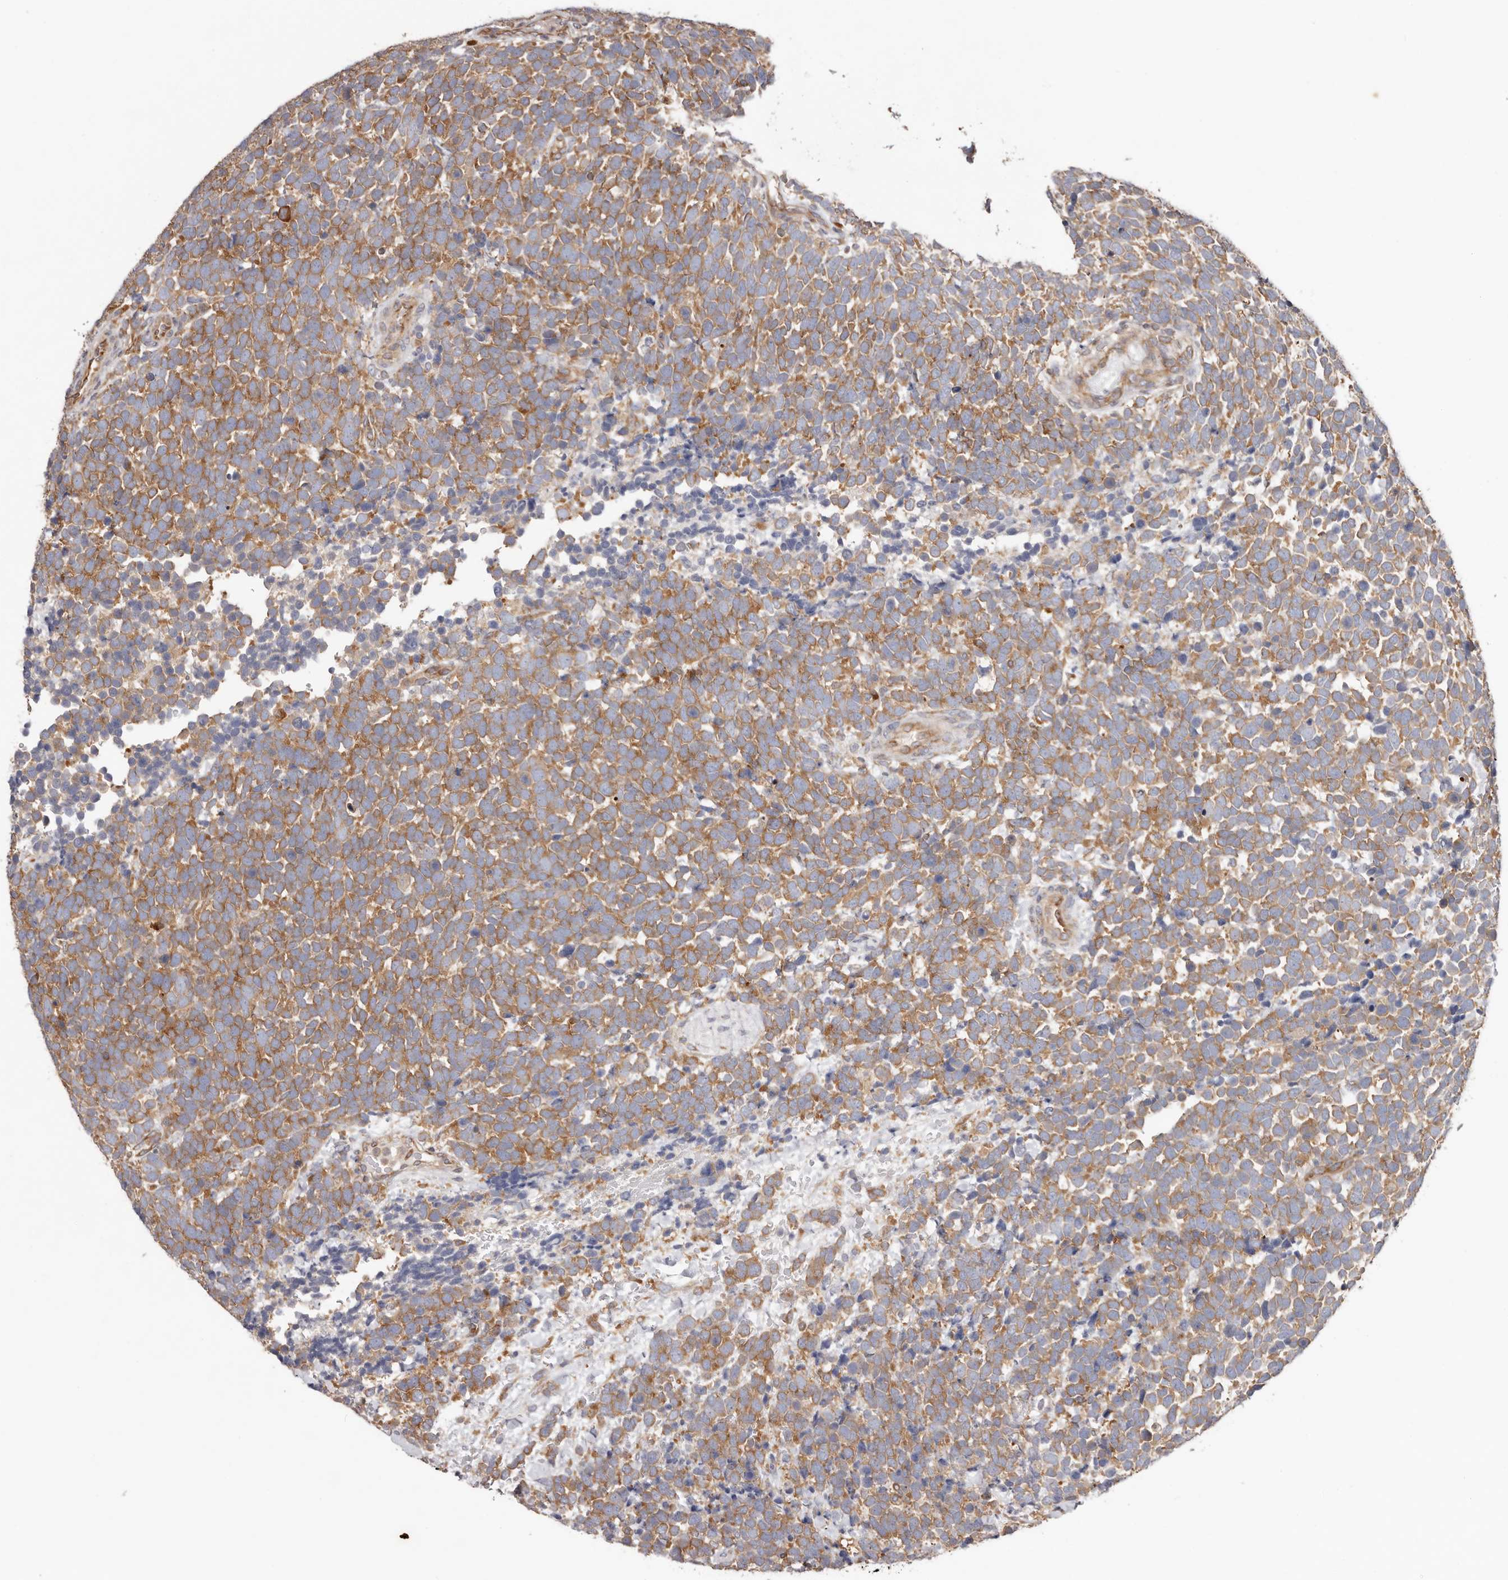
{"staining": {"intensity": "moderate", "quantity": ">75%", "location": "cytoplasmic/membranous"}, "tissue": "urothelial cancer", "cell_type": "Tumor cells", "image_type": "cancer", "snomed": [{"axis": "morphology", "description": "Urothelial carcinoma, High grade"}, {"axis": "topography", "description": "Urinary bladder"}], "caption": "Immunohistochemical staining of human high-grade urothelial carcinoma demonstrates moderate cytoplasmic/membranous protein expression in approximately >75% of tumor cells. (DAB (3,3'-diaminobenzidine) IHC, brown staining for protein, blue staining for nuclei).", "gene": "EPRS1", "patient": {"sex": "female", "age": 82}}